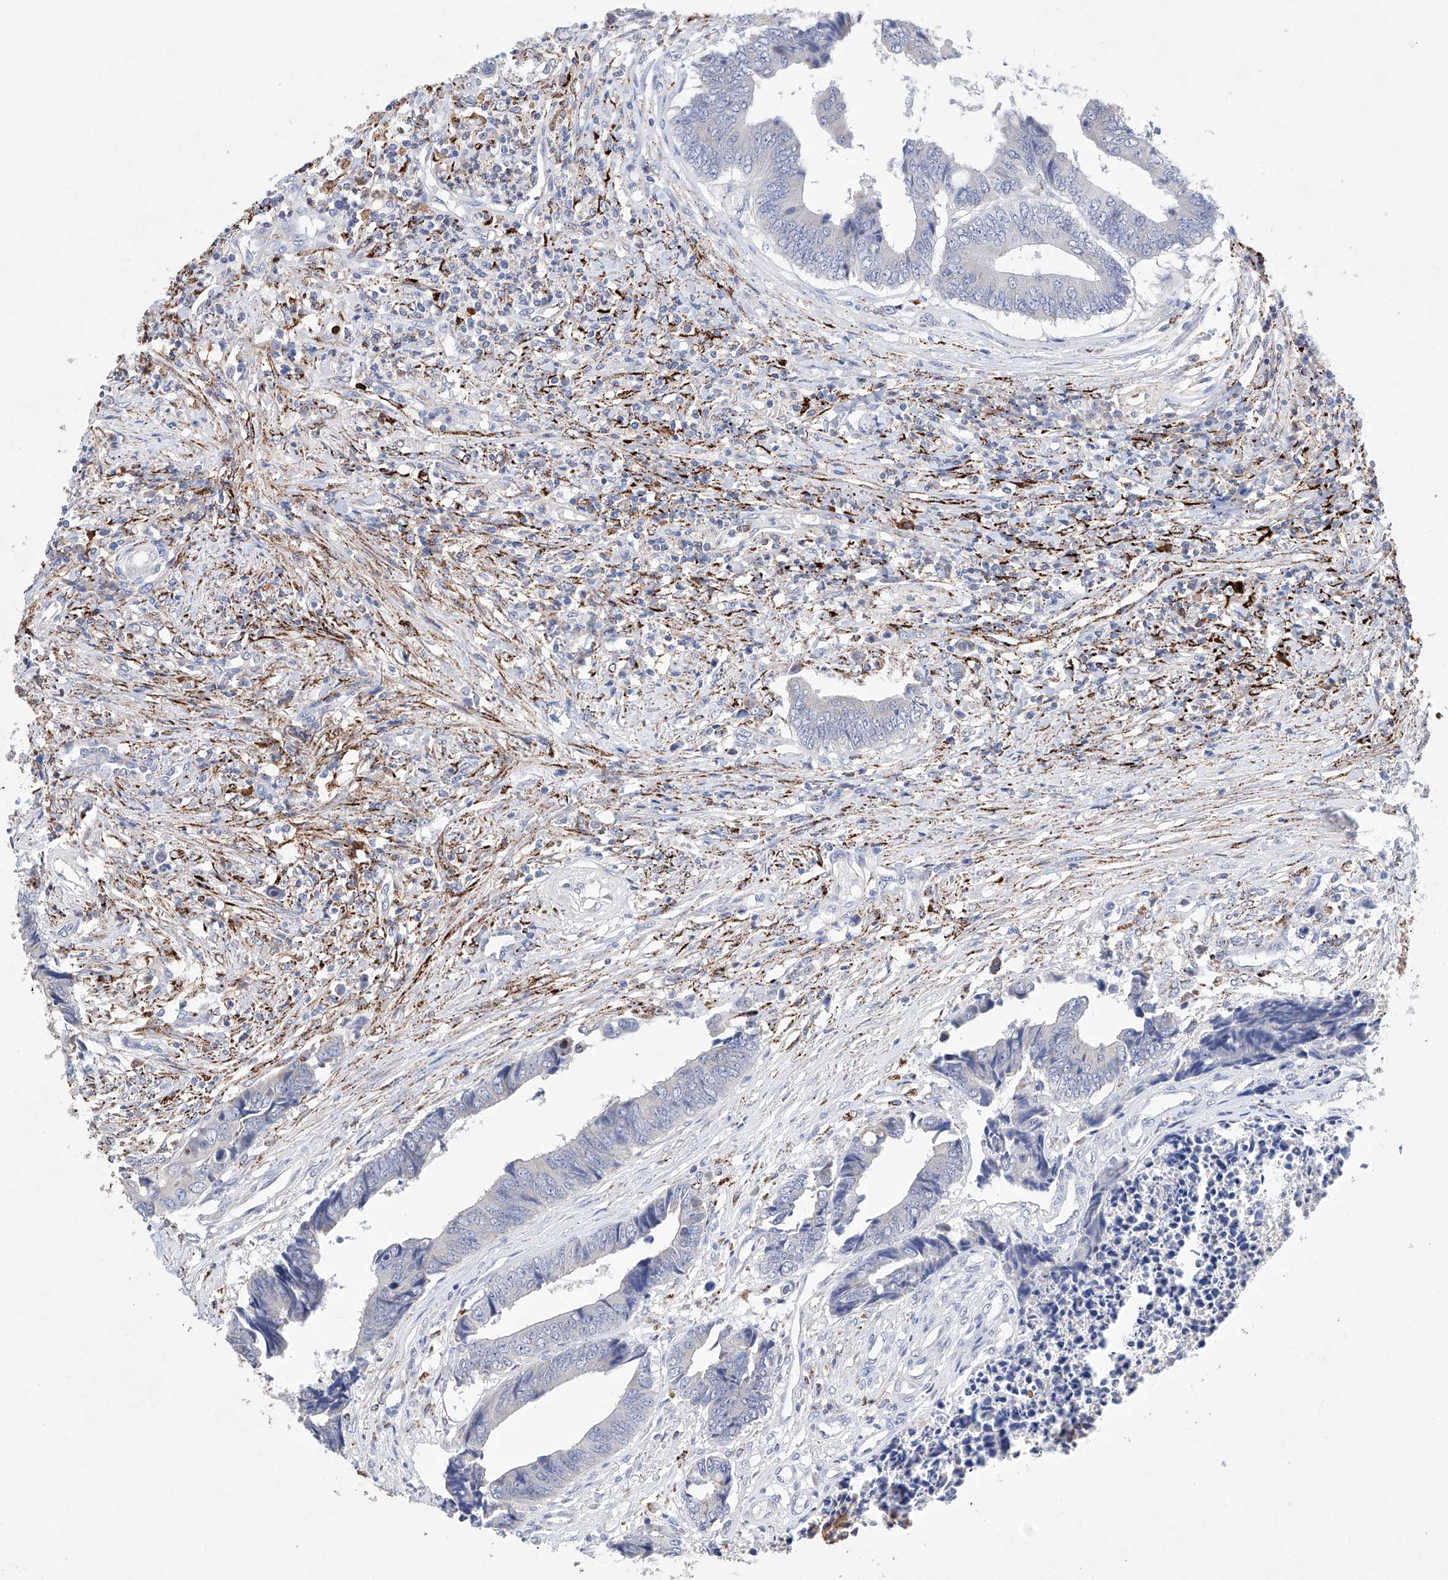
{"staining": {"intensity": "negative", "quantity": "none", "location": "none"}, "tissue": "colorectal cancer", "cell_type": "Tumor cells", "image_type": "cancer", "snomed": [{"axis": "morphology", "description": "Adenocarcinoma, NOS"}, {"axis": "topography", "description": "Rectum"}], "caption": "Colorectal adenocarcinoma stained for a protein using immunohistochemistry (IHC) displays no expression tumor cells.", "gene": "NRROS", "patient": {"sex": "male", "age": 84}}